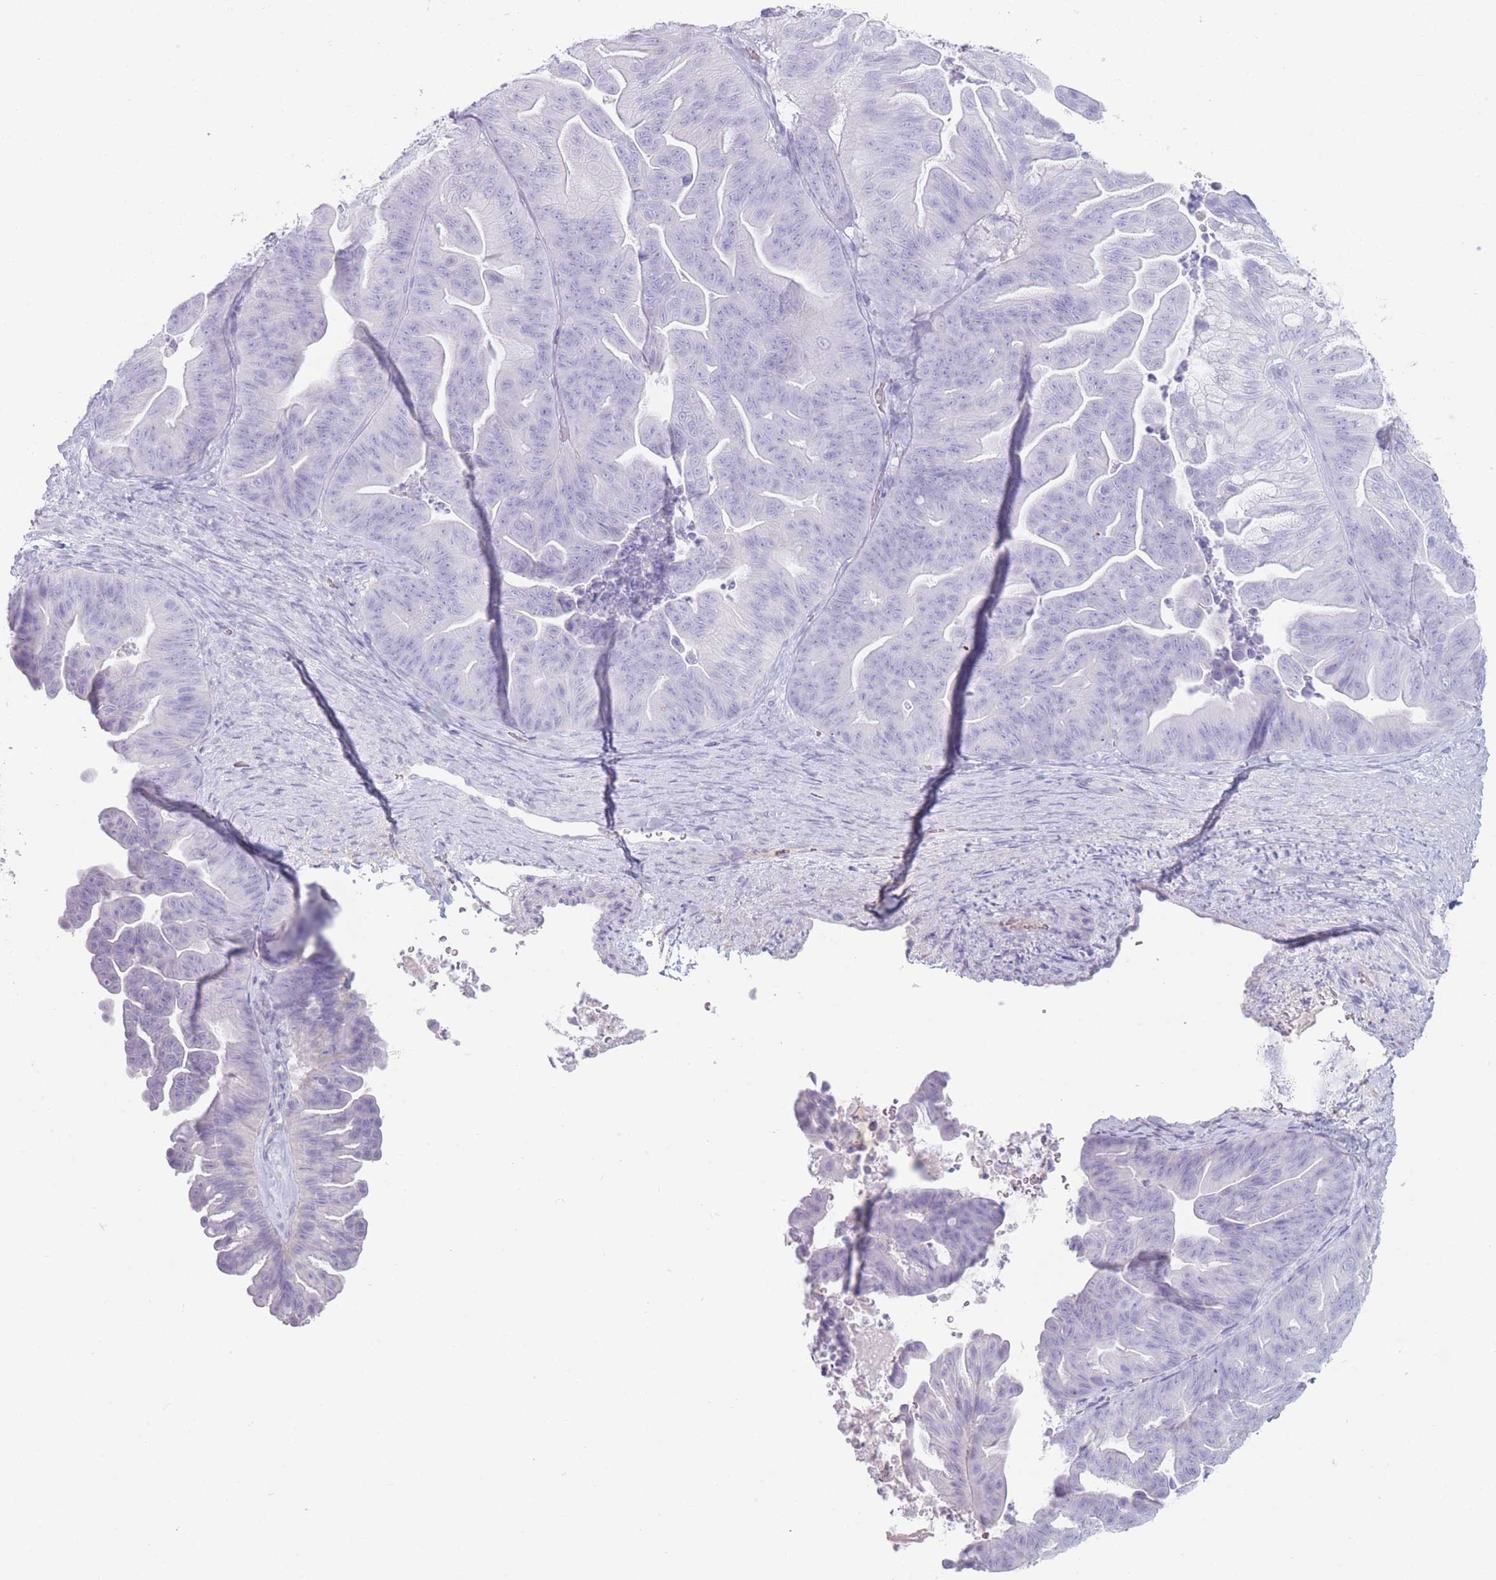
{"staining": {"intensity": "negative", "quantity": "none", "location": "none"}, "tissue": "ovarian cancer", "cell_type": "Tumor cells", "image_type": "cancer", "snomed": [{"axis": "morphology", "description": "Cystadenocarcinoma, mucinous, NOS"}, {"axis": "topography", "description": "Ovary"}], "caption": "Tumor cells are negative for brown protein staining in ovarian cancer.", "gene": "GPR12", "patient": {"sex": "female", "age": 67}}